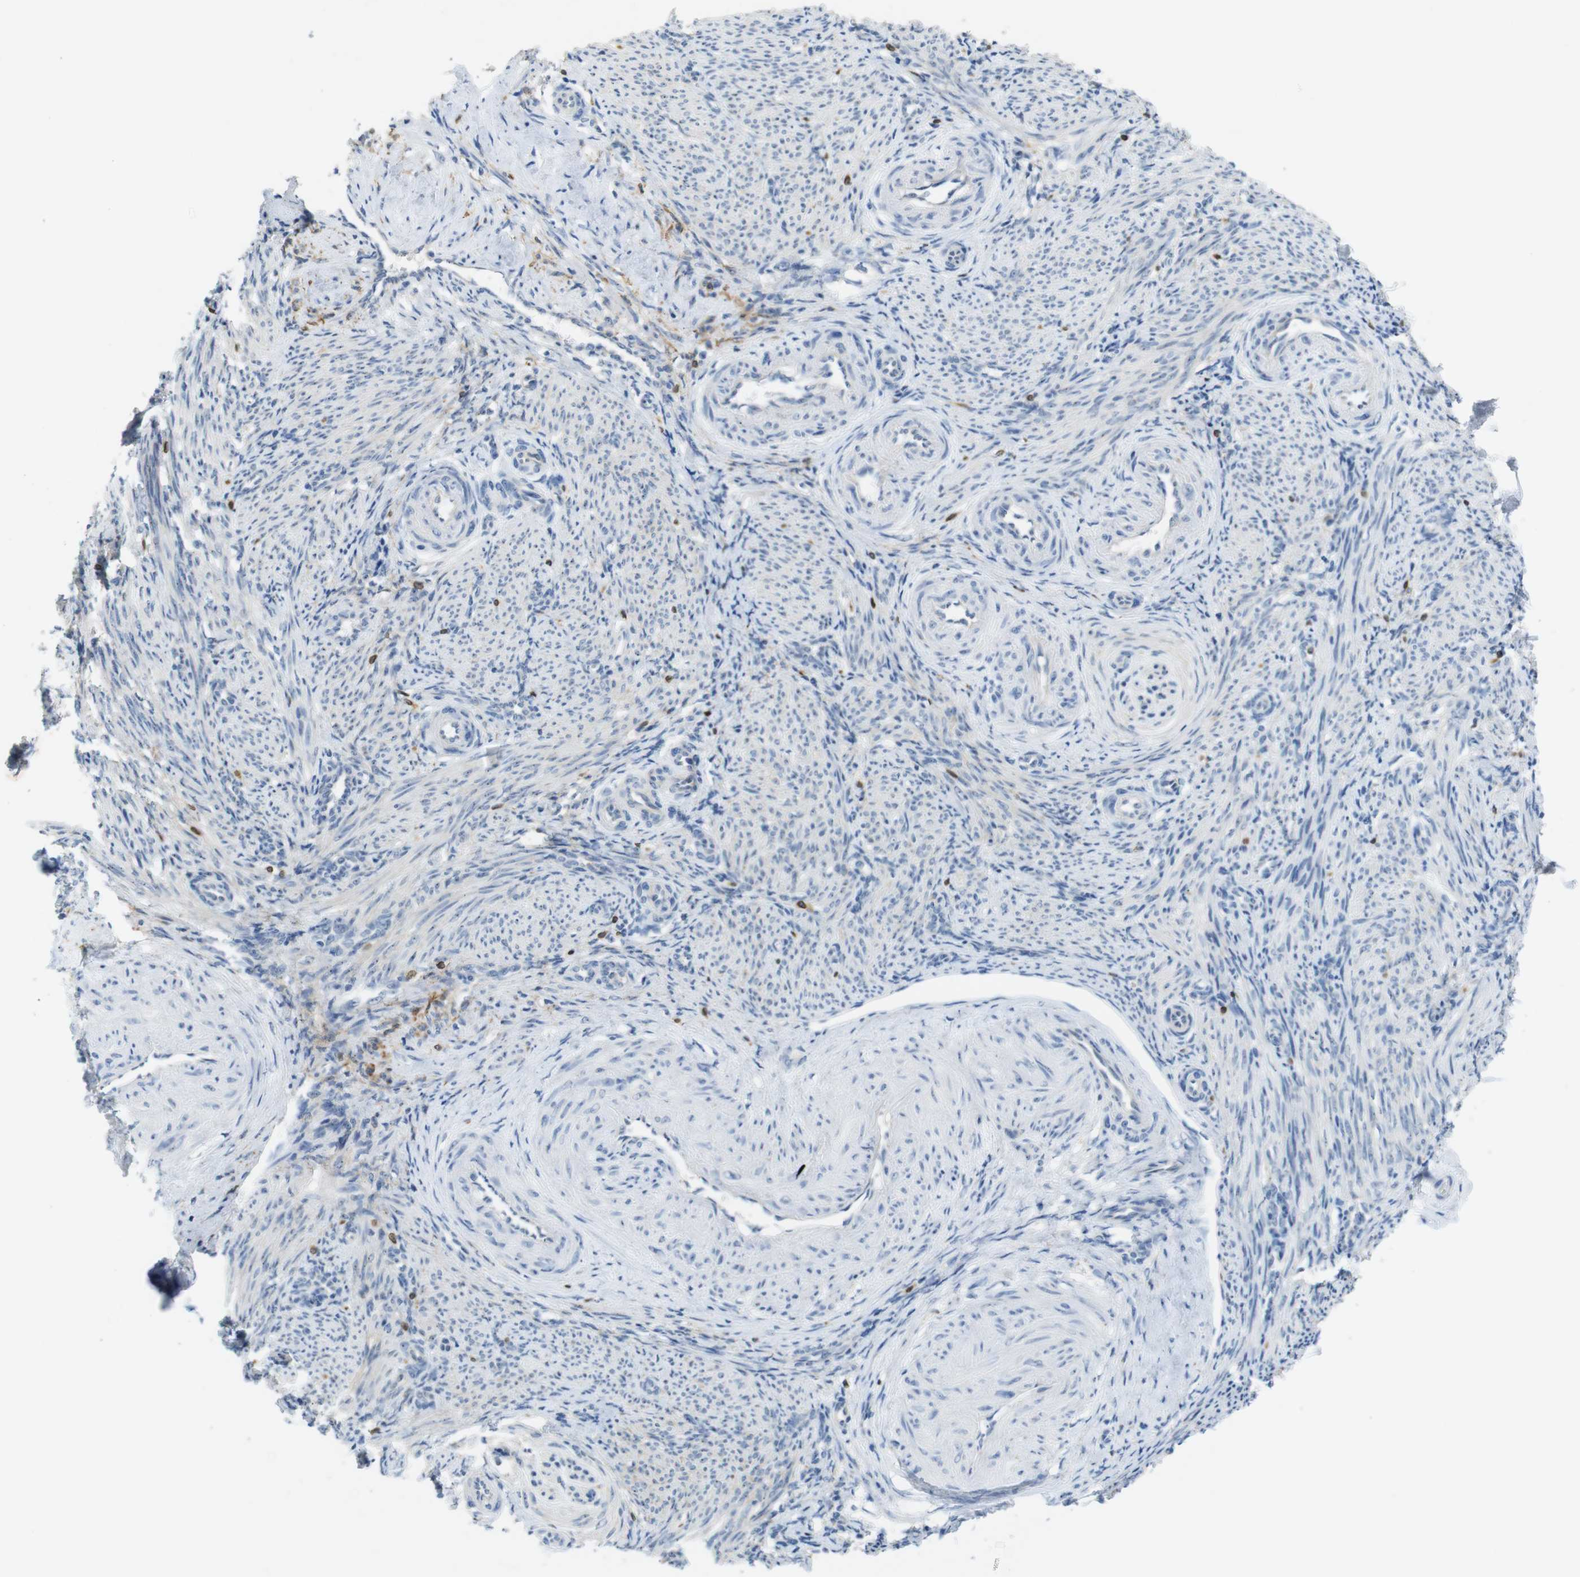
{"staining": {"intensity": "negative", "quantity": "none", "location": "none"}, "tissue": "smooth muscle", "cell_type": "Smooth muscle cells", "image_type": "normal", "snomed": [{"axis": "morphology", "description": "Normal tissue, NOS"}, {"axis": "topography", "description": "Endometrium"}], "caption": "DAB immunohistochemical staining of unremarkable human smooth muscle displays no significant expression in smooth muscle cells. Nuclei are stained in blue.", "gene": "TJP3", "patient": {"sex": "female", "age": 33}}